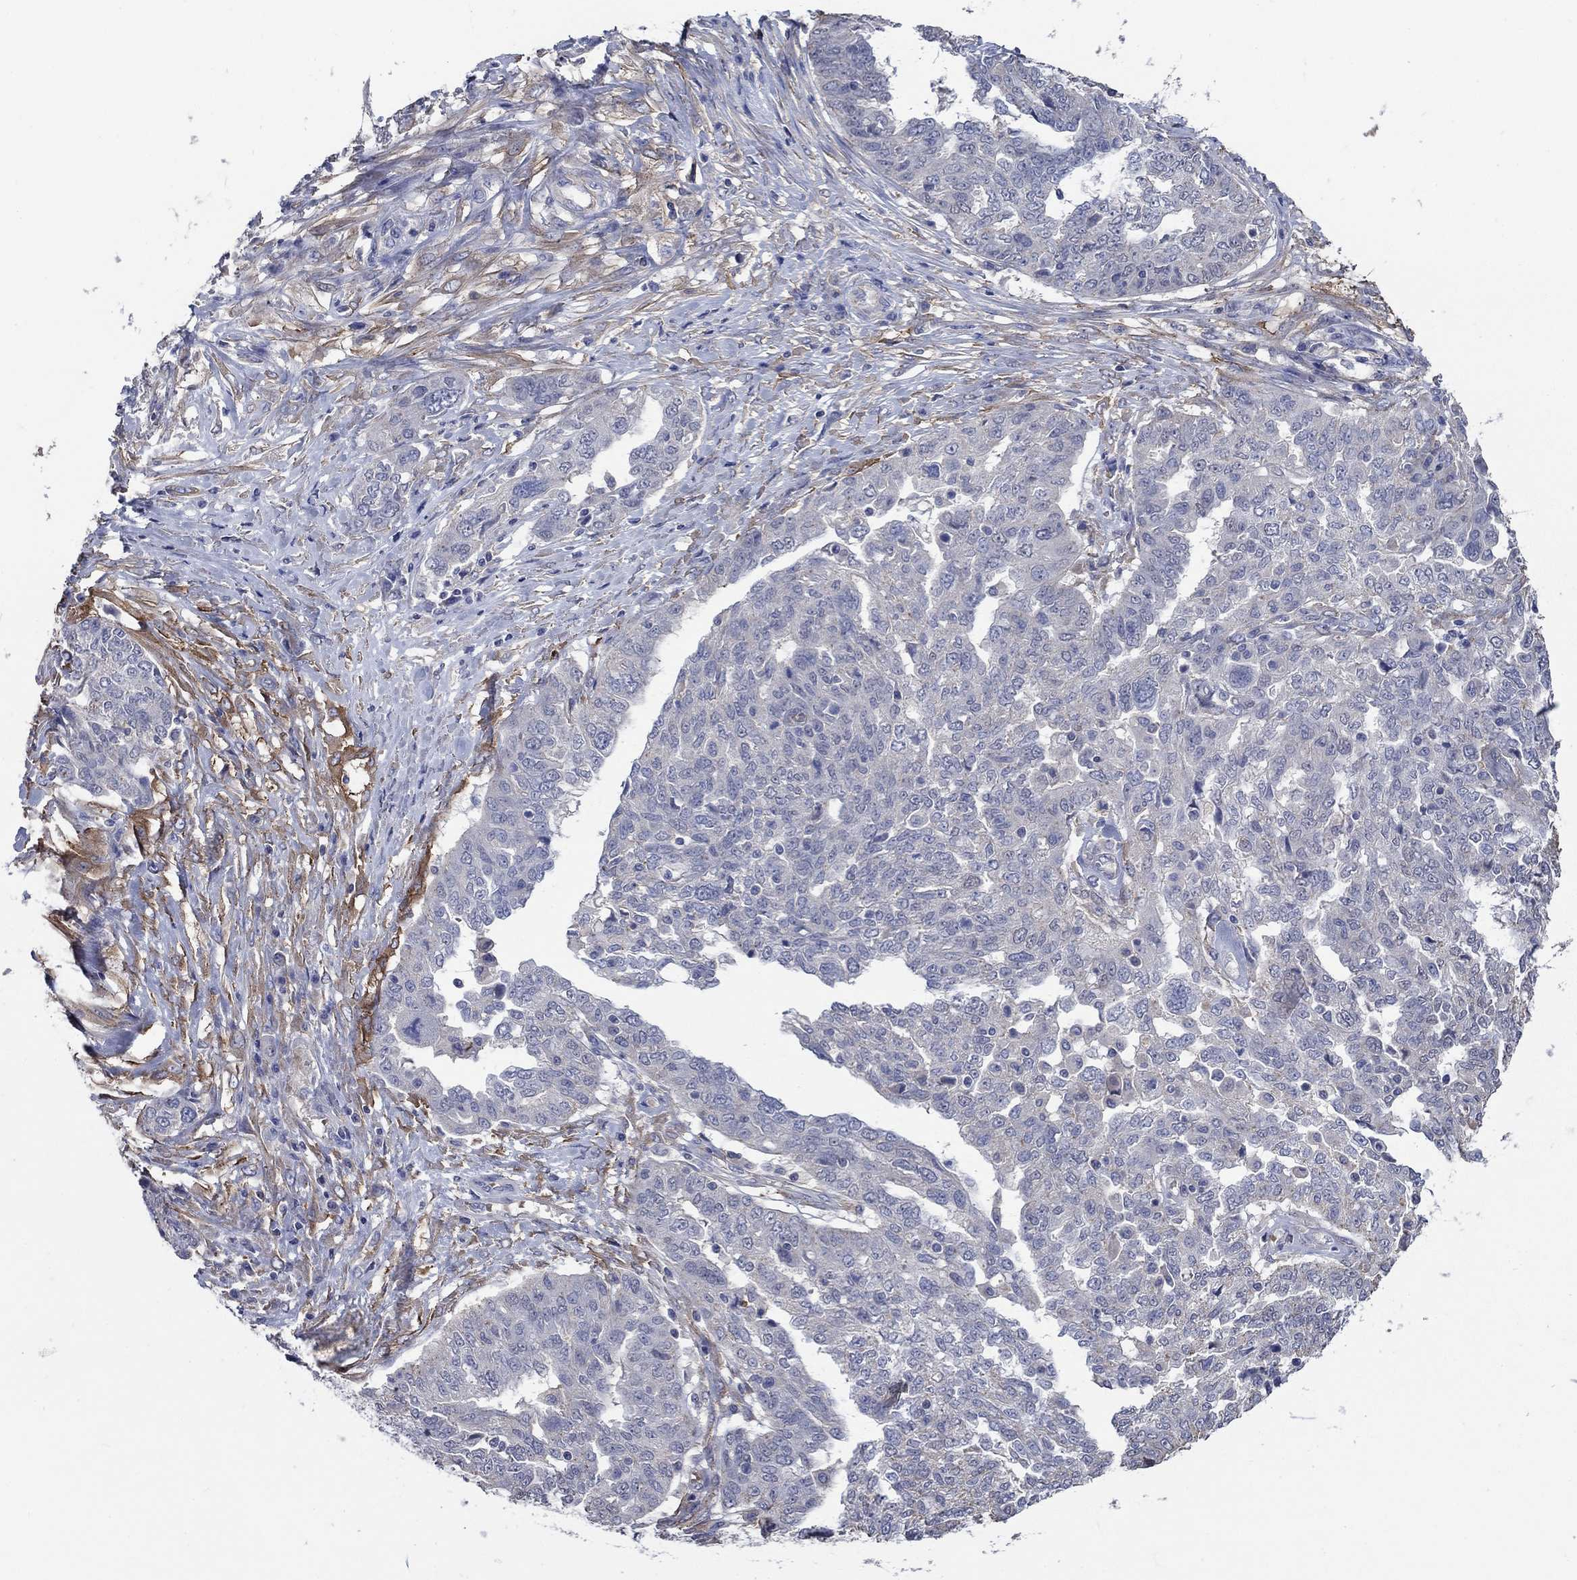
{"staining": {"intensity": "negative", "quantity": "none", "location": "none"}, "tissue": "ovarian cancer", "cell_type": "Tumor cells", "image_type": "cancer", "snomed": [{"axis": "morphology", "description": "Cystadenocarcinoma, serous, NOS"}, {"axis": "topography", "description": "Ovary"}], "caption": "A high-resolution histopathology image shows immunohistochemistry staining of ovarian cancer, which demonstrates no significant staining in tumor cells.", "gene": "FLNC", "patient": {"sex": "female", "age": 67}}